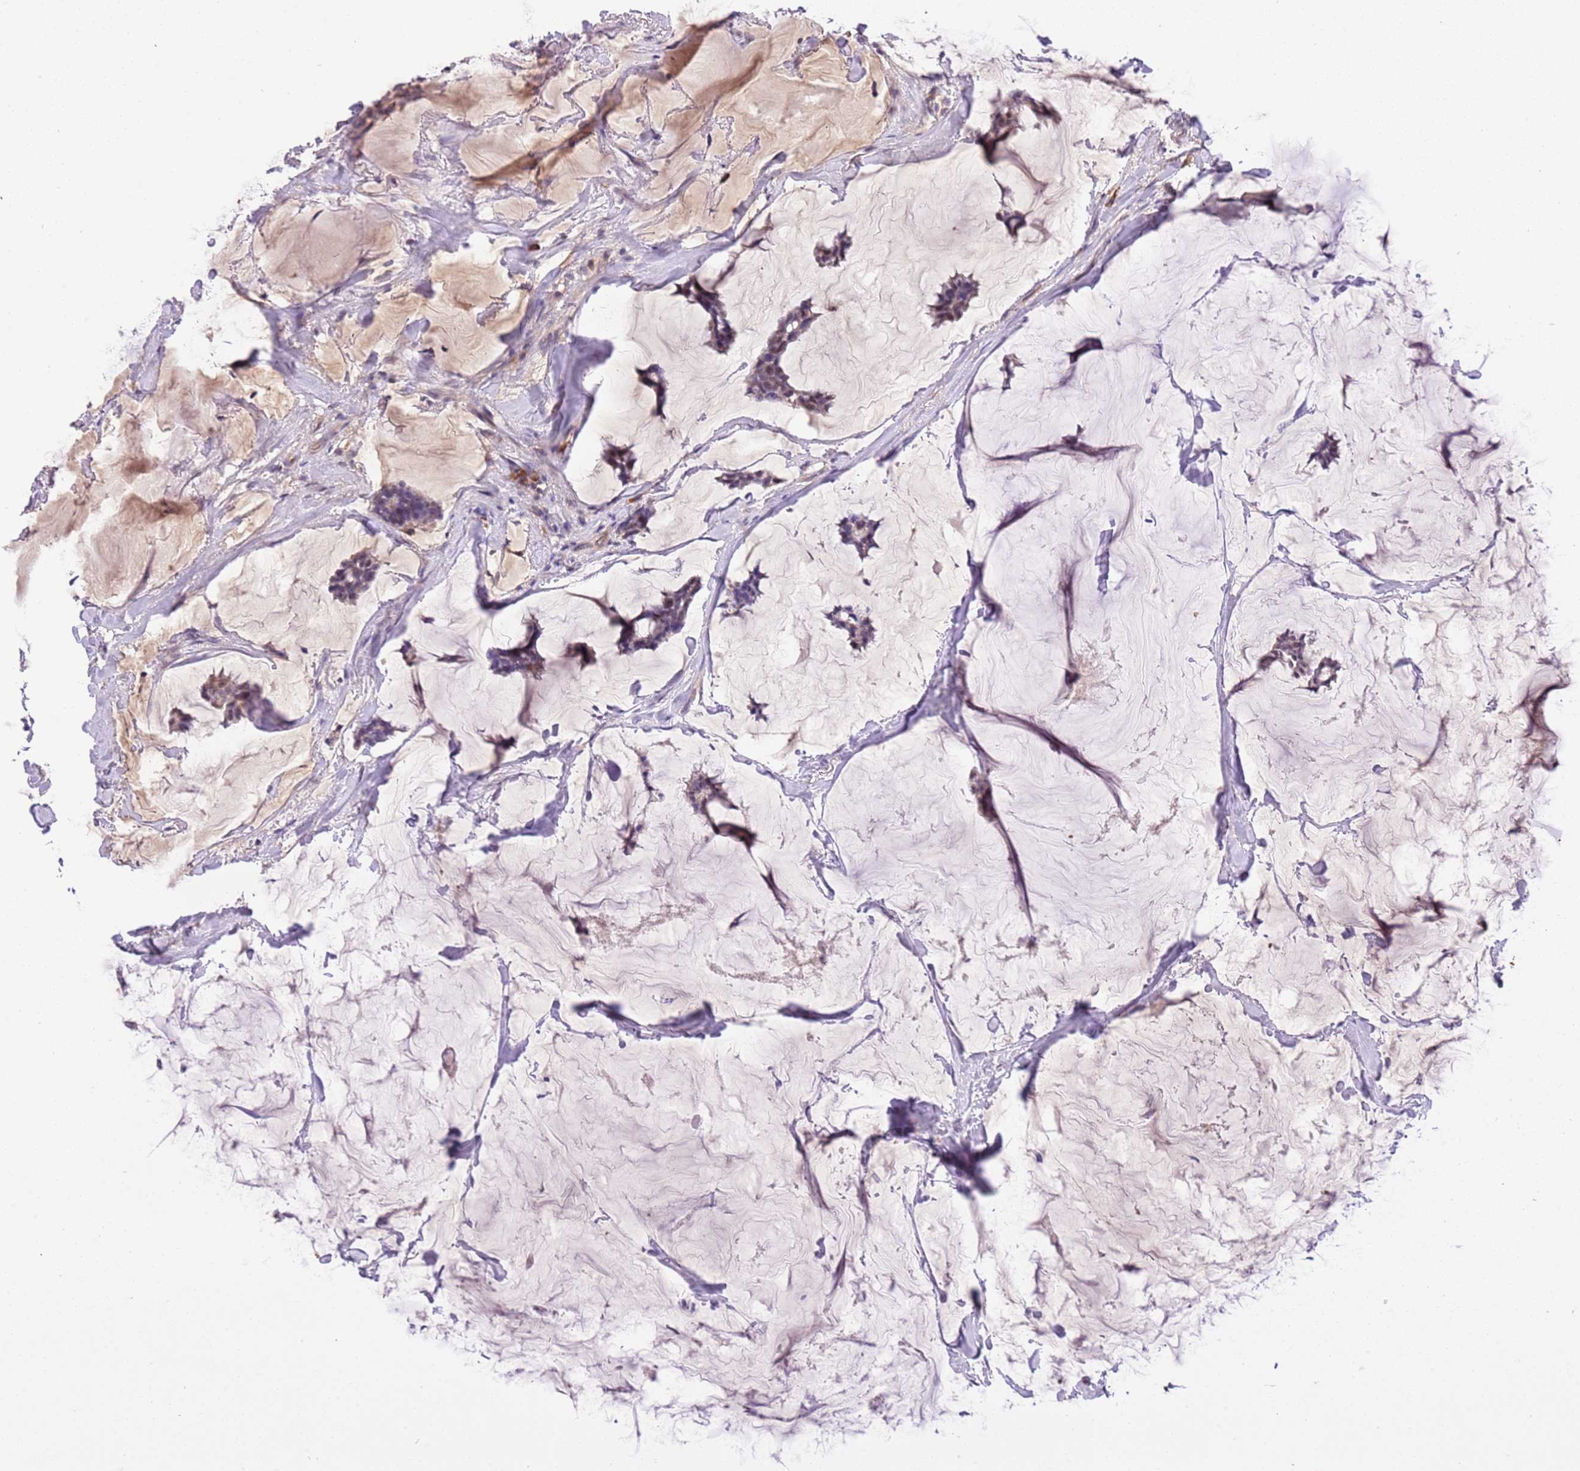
{"staining": {"intensity": "weak", "quantity": "<25%", "location": "cytoplasmic/membranous,nuclear"}, "tissue": "breast cancer", "cell_type": "Tumor cells", "image_type": "cancer", "snomed": [{"axis": "morphology", "description": "Duct carcinoma"}, {"axis": "topography", "description": "Breast"}], "caption": "The immunohistochemistry (IHC) image has no significant positivity in tumor cells of breast cancer tissue.", "gene": "MAGEF1", "patient": {"sex": "female", "age": 93}}